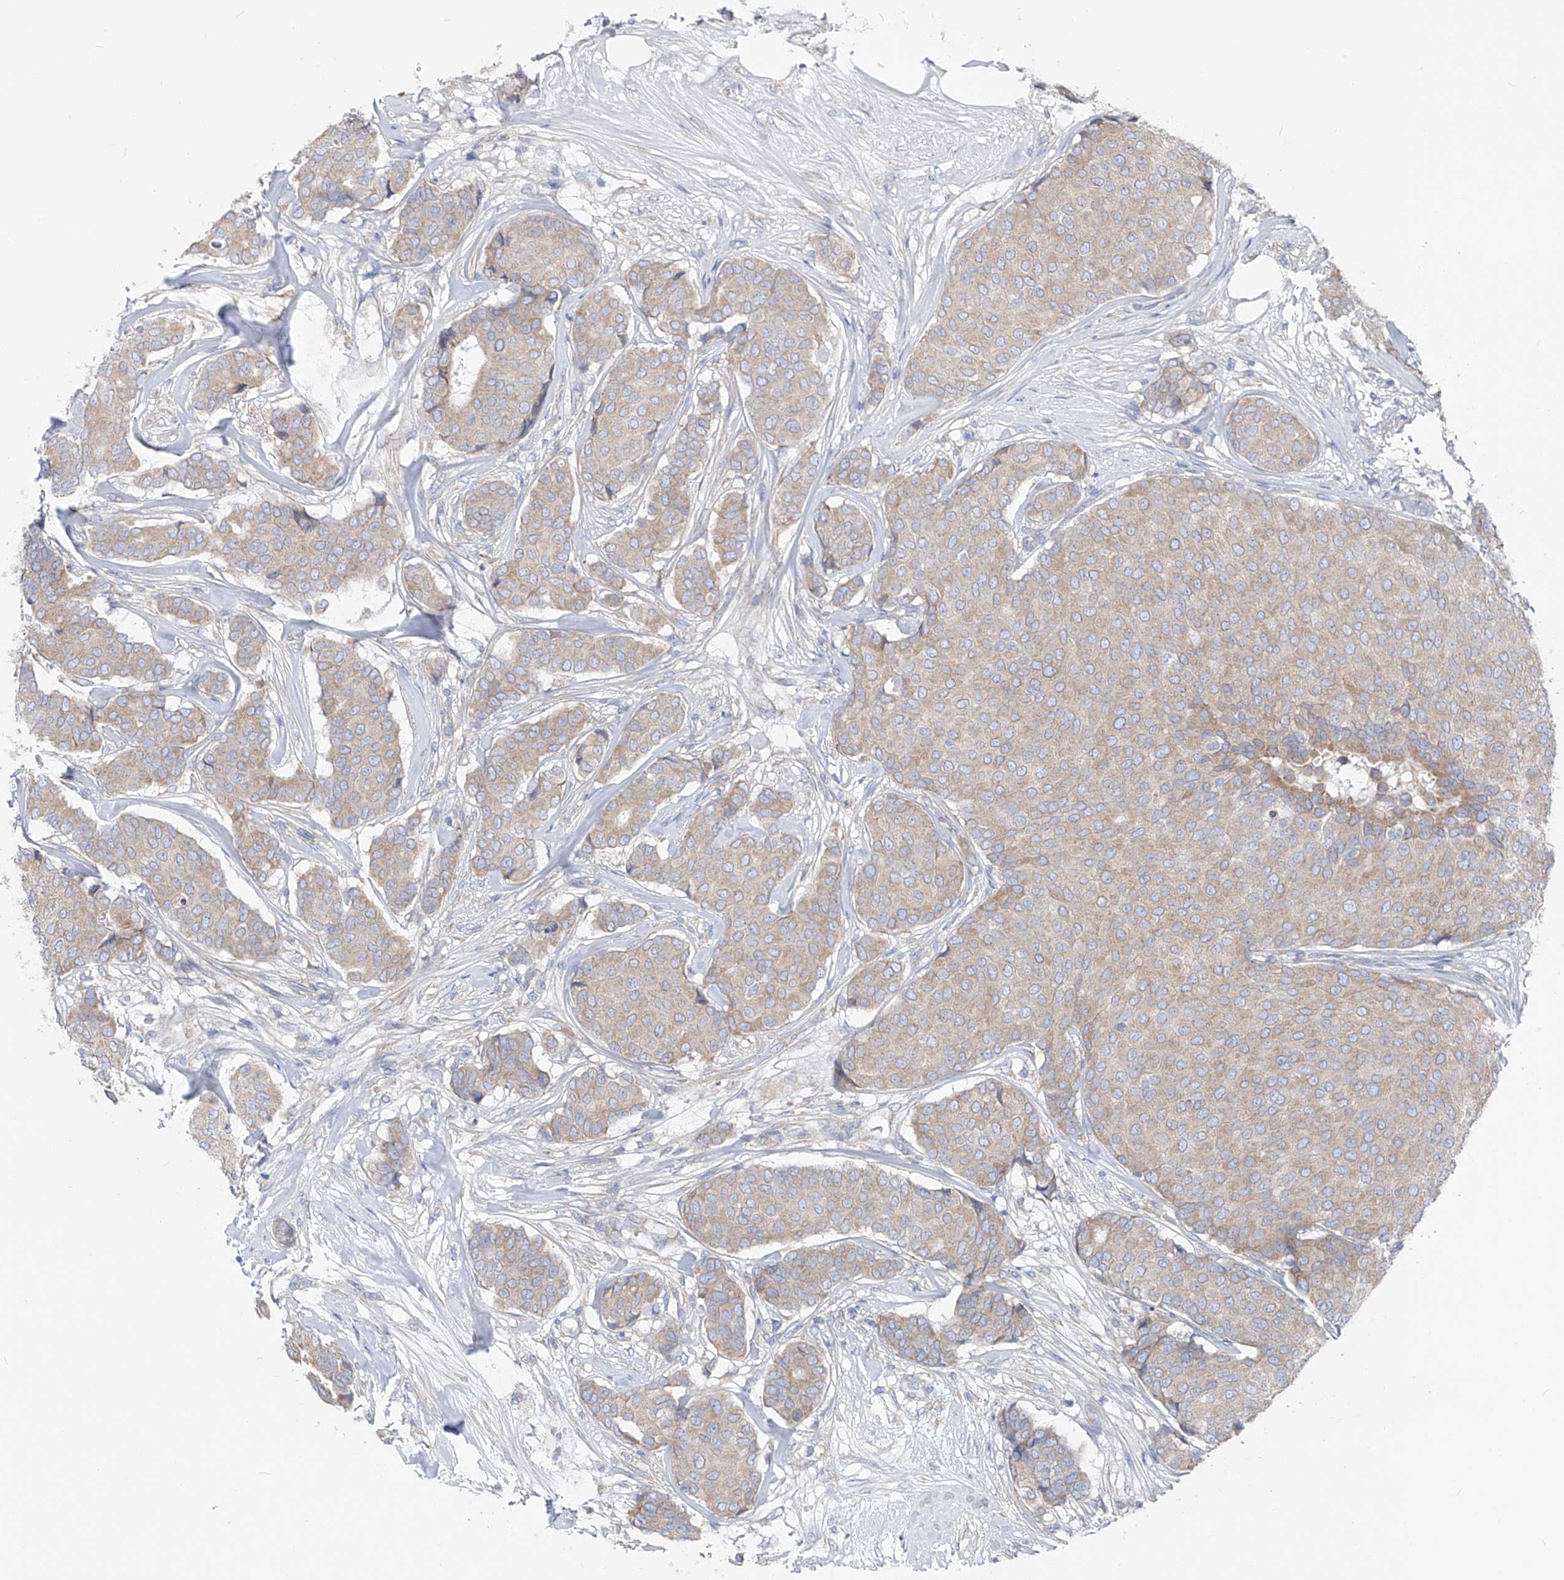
{"staining": {"intensity": "weak", "quantity": "25%-75%", "location": "cytoplasmic/membranous"}, "tissue": "breast cancer", "cell_type": "Tumor cells", "image_type": "cancer", "snomed": [{"axis": "morphology", "description": "Duct carcinoma"}, {"axis": "topography", "description": "Breast"}], "caption": "The image demonstrates immunohistochemical staining of breast invasive ductal carcinoma. There is weak cytoplasmic/membranous staining is present in approximately 25%-75% of tumor cells. (DAB (3,3'-diaminobenzidine) IHC, brown staining for protein, blue staining for nuclei).", "gene": "UFL1", "patient": {"sex": "female", "age": 75}}